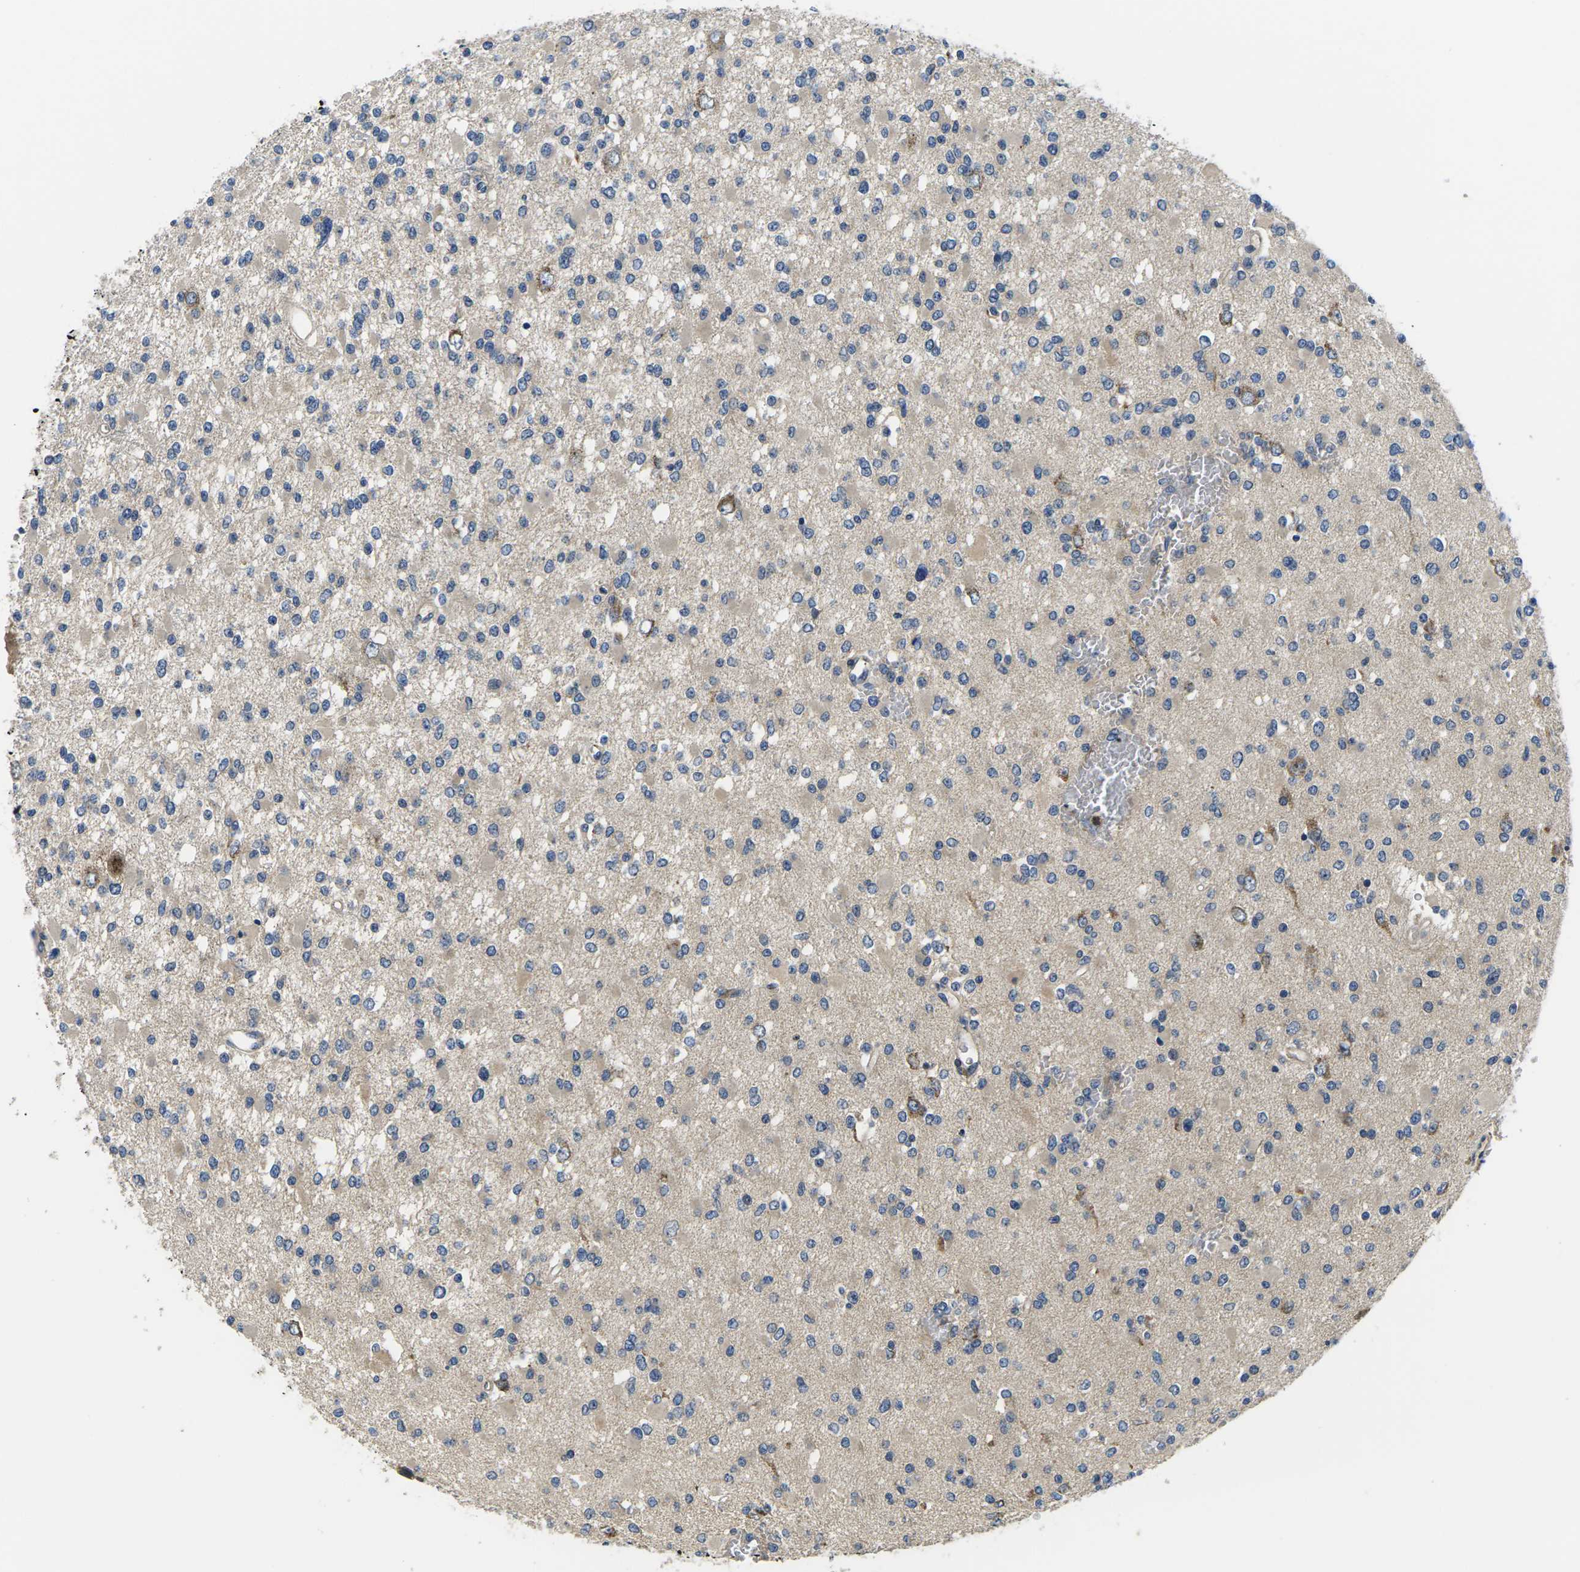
{"staining": {"intensity": "negative", "quantity": "none", "location": "none"}, "tissue": "glioma", "cell_type": "Tumor cells", "image_type": "cancer", "snomed": [{"axis": "morphology", "description": "Glioma, malignant, Low grade"}, {"axis": "topography", "description": "Brain"}], "caption": "Immunohistochemistry of human glioma displays no staining in tumor cells. The staining is performed using DAB (3,3'-diaminobenzidine) brown chromogen with nuclei counter-stained in using hematoxylin.", "gene": "PLCE1", "patient": {"sex": "female", "age": 22}}